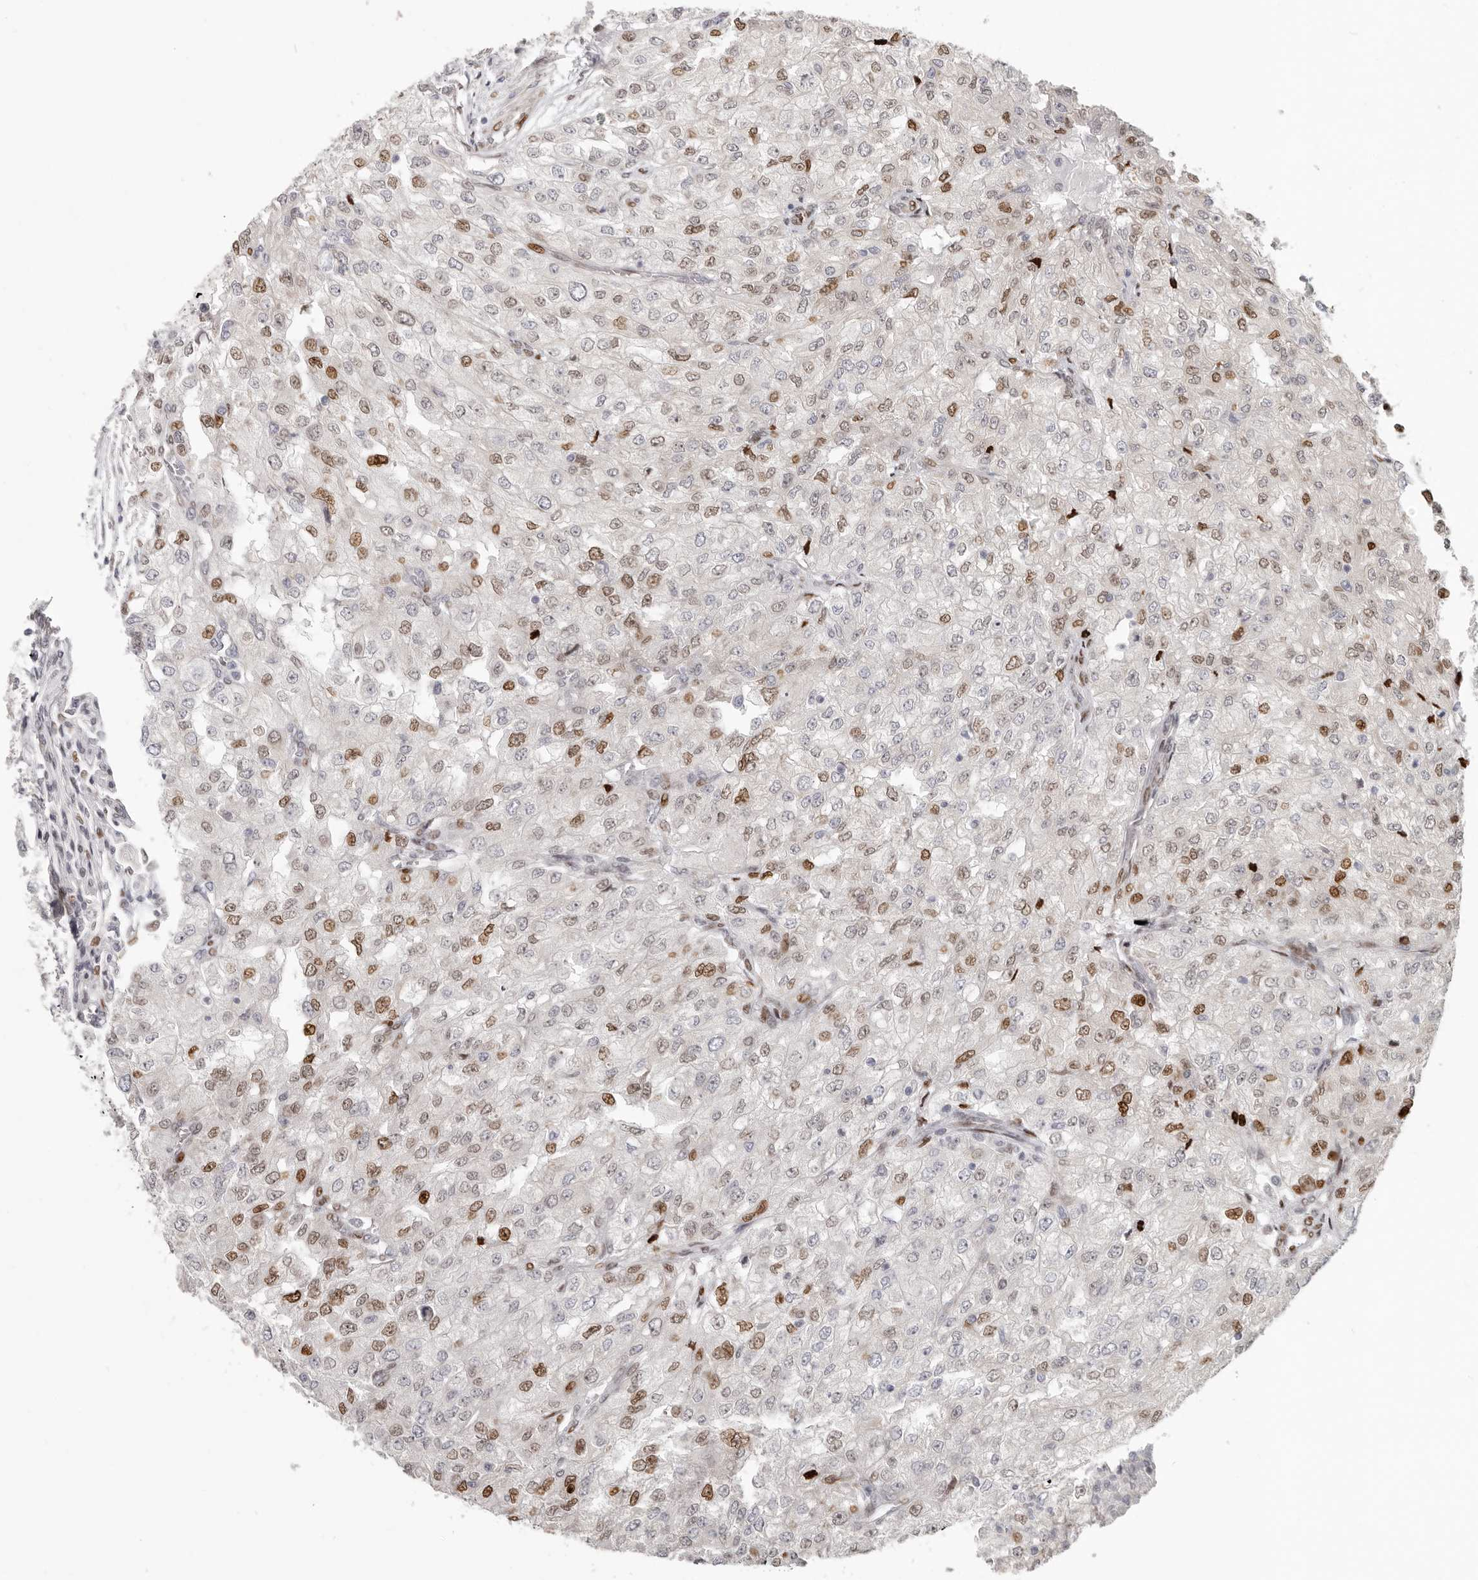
{"staining": {"intensity": "moderate", "quantity": "25%-75%", "location": "nuclear"}, "tissue": "renal cancer", "cell_type": "Tumor cells", "image_type": "cancer", "snomed": [{"axis": "morphology", "description": "Adenocarcinoma, NOS"}, {"axis": "topography", "description": "Kidney"}], "caption": "The micrograph reveals a brown stain indicating the presence of a protein in the nuclear of tumor cells in adenocarcinoma (renal). The protein is stained brown, and the nuclei are stained in blue (DAB (3,3'-diaminobenzidine) IHC with brightfield microscopy, high magnification).", "gene": "SRP19", "patient": {"sex": "female", "age": 54}}